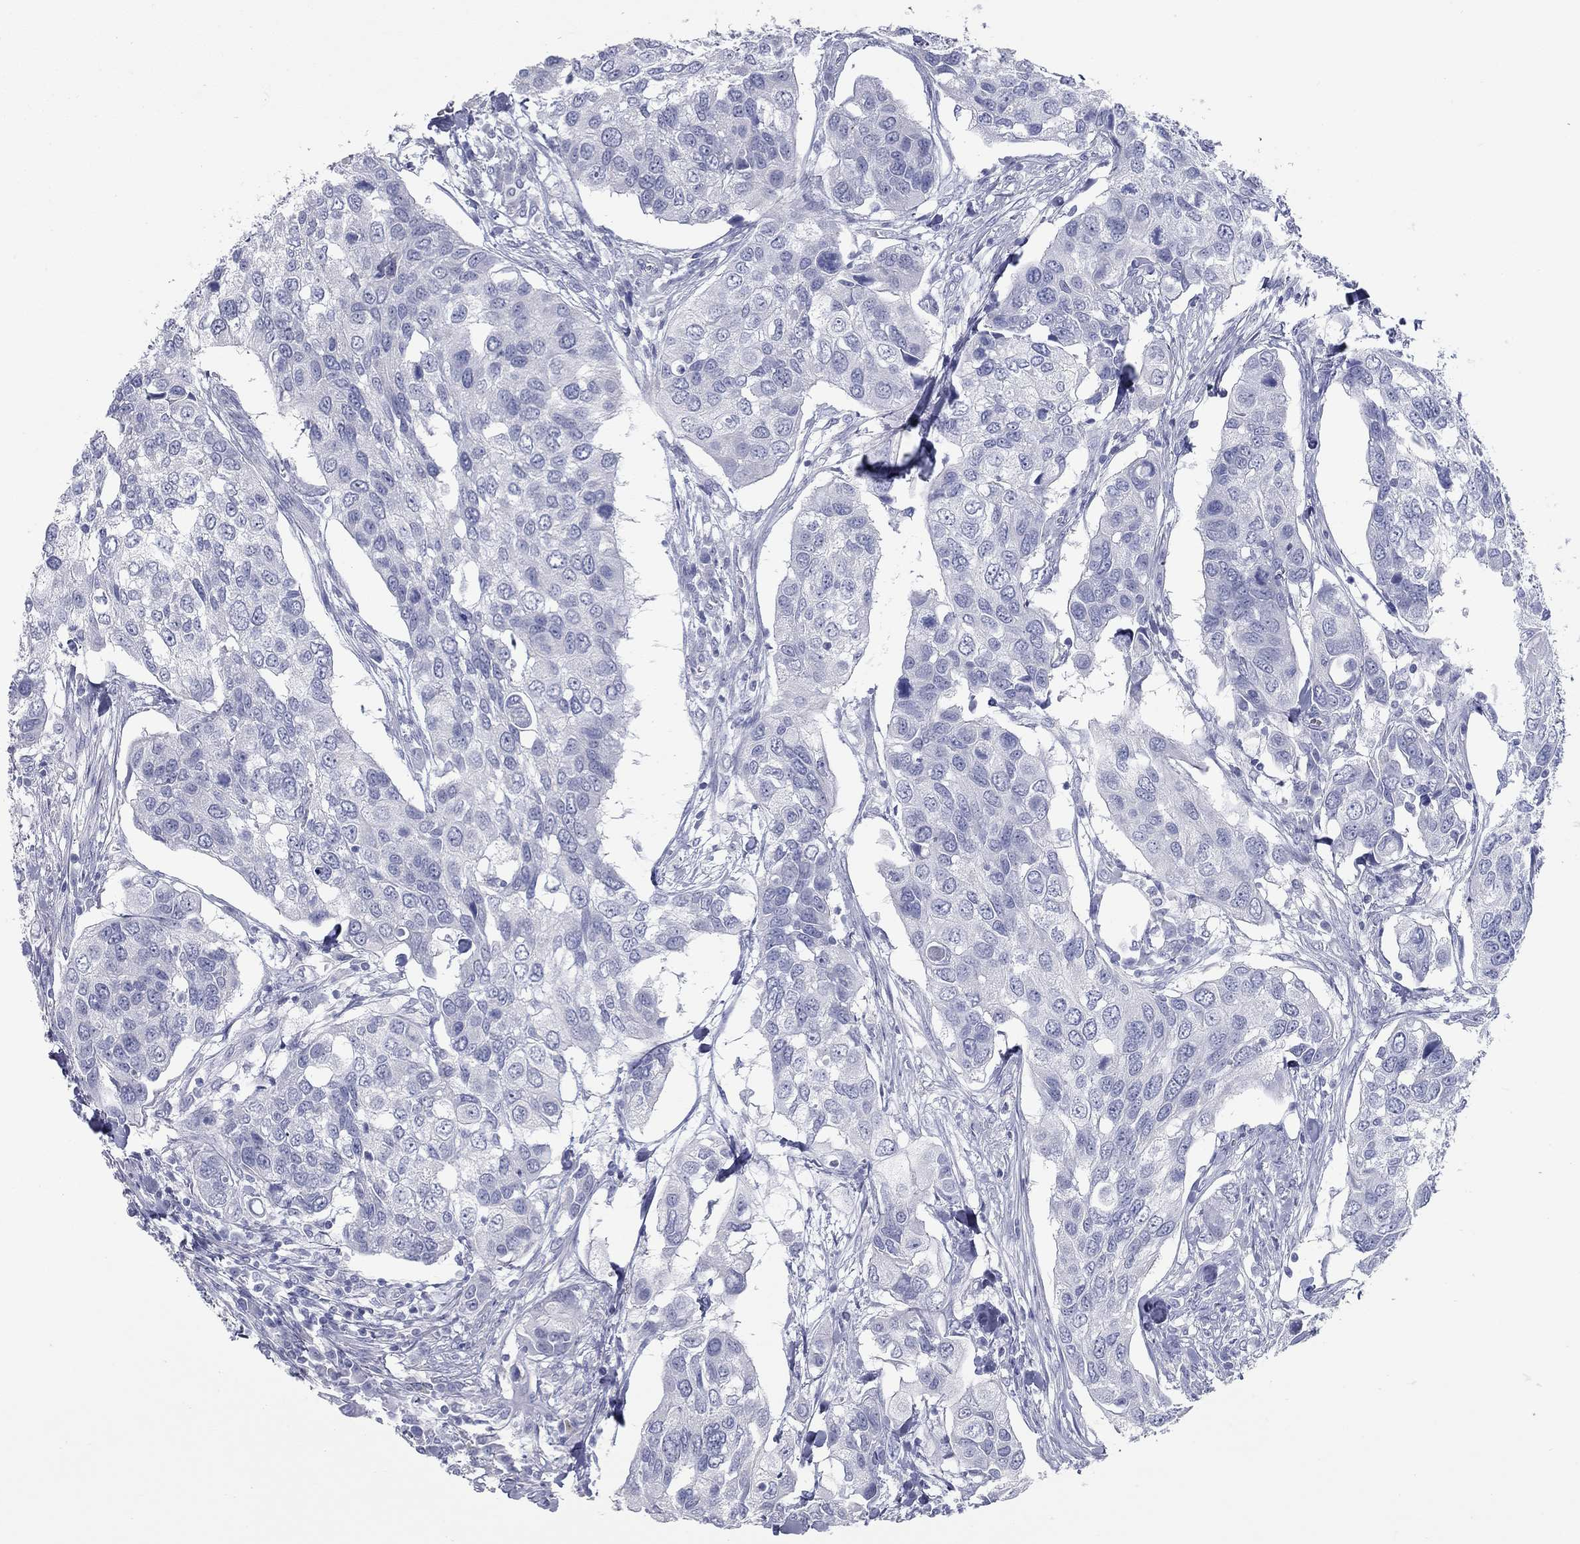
{"staining": {"intensity": "negative", "quantity": "none", "location": "none"}, "tissue": "urothelial cancer", "cell_type": "Tumor cells", "image_type": "cancer", "snomed": [{"axis": "morphology", "description": "Urothelial carcinoma, High grade"}, {"axis": "topography", "description": "Urinary bladder"}], "caption": "Urothelial cancer was stained to show a protein in brown. There is no significant staining in tumor cells. (Brightfield microscopy of DAB (3,3'-diaminobenzidine) immunohistochemistry at high magnification).", "gene": "KIRREL2", "patient": {"sex": "male", "age": 60}}